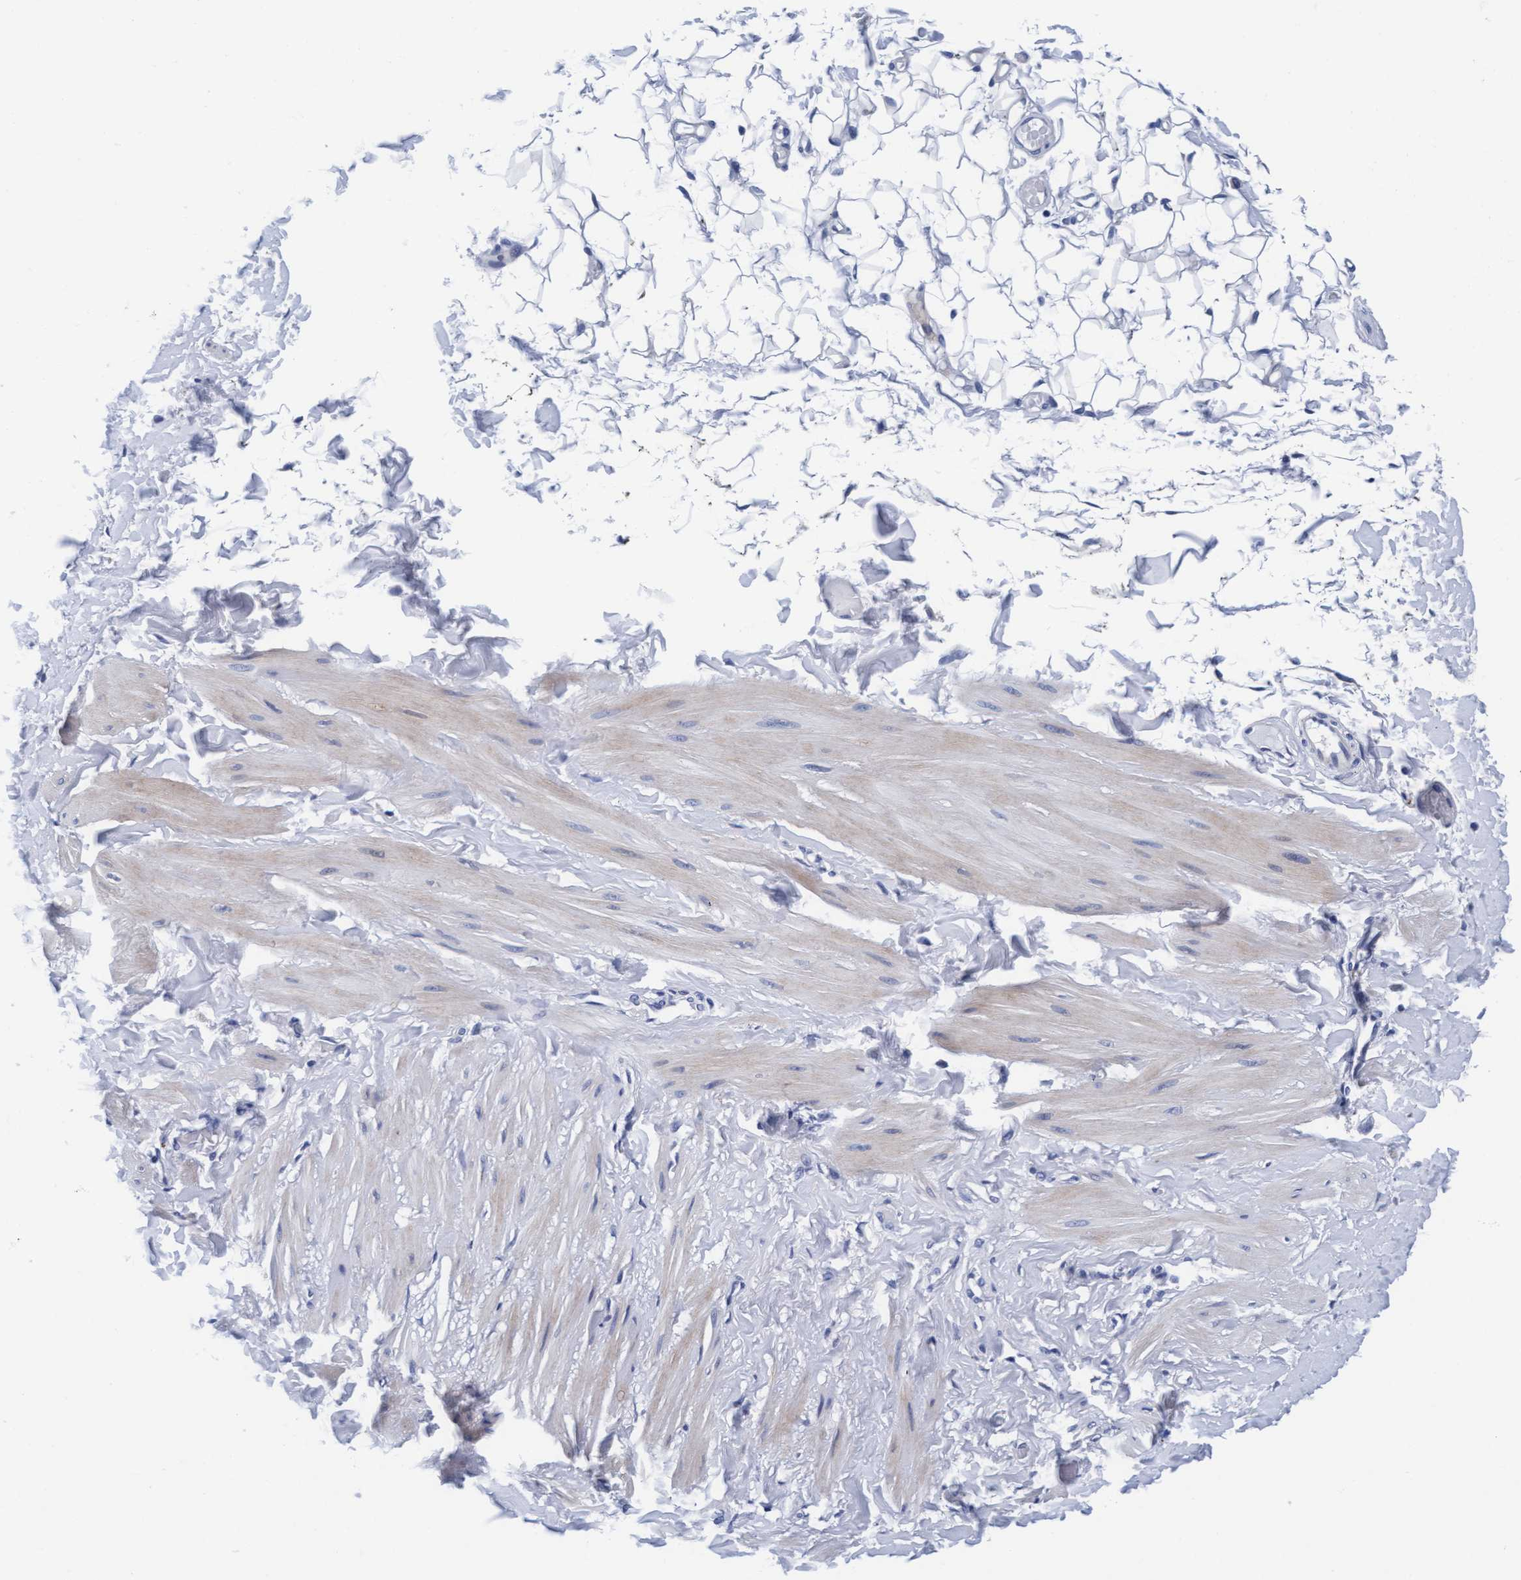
{"staining": {"intensity": "negative", "quantity": "none", "location": "none"}, "tissue": "adipose tissue", "cell_type": "Adipocytes", "image_type": "normal", "snomed": [{"axis": "morphology", "description": "Normal tissue, NOS"}, {"axis": "topography", "description": "Adipose tissue"}, {"axis": "topography", "description": "Vascular tissue"}, {"axis": "topography", "description": "Peripheral nerve tissue"}], "caption": "Photomicrograph shows no significant protein expression in adipocytes of unremarkable adipose tissue.", "gene": "ARSG", "patient": {"sex": "male", "age": 25}}